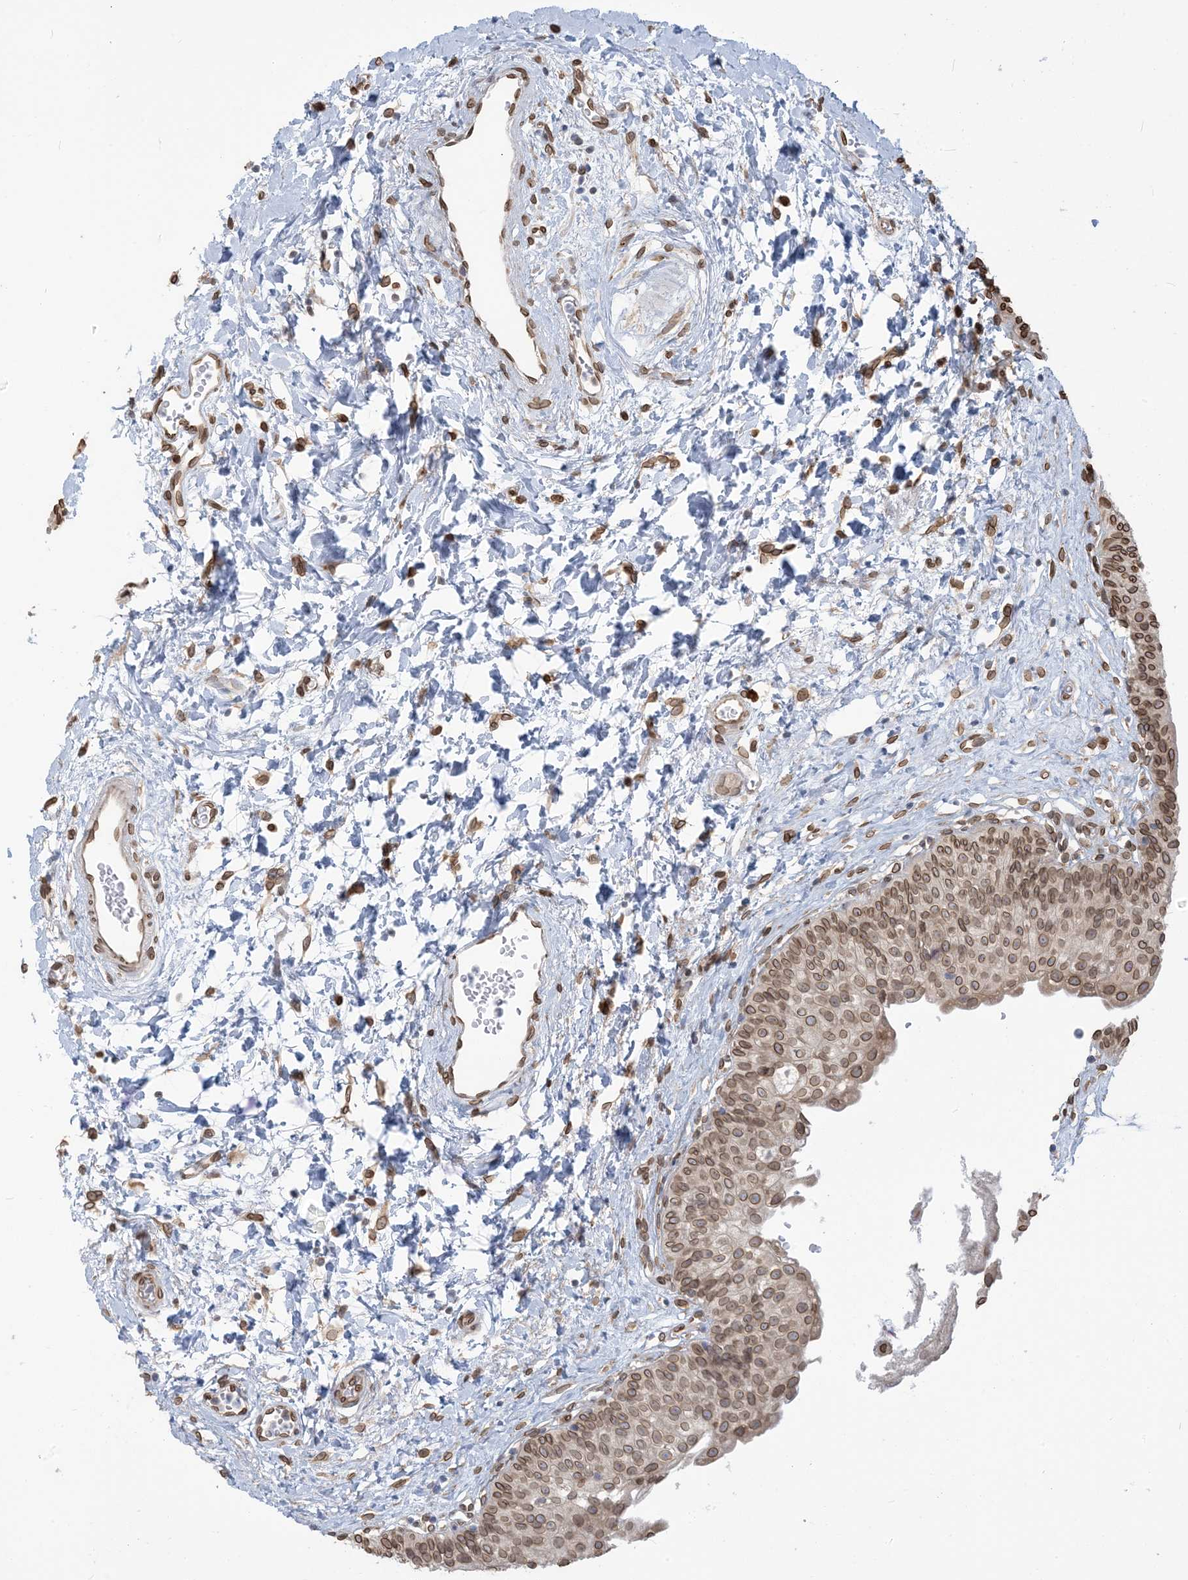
{"staining": {"intensity": "moderate", "quantity": ">75%", "location": "cytoplasmic/membranous,nuclear"}, "tissue": "urinary bladder", "cell_type": "Urothelial cells", "image_type": "normal", "snomed": [{"axis": "morphology", "description": "Normal tissue, NOS"}, {"axis": "topography", "description": "Urinary bladder"}], "caption": "This photomicrograph shows IHC staining of unremarkable human urinary bladder, with medium moderate cytoplasmic/membranous,nuclear positivity in approximately >75% of urothelial cells.", "gene": "WWP1", "patient": {"sex": "male", "age": 51}}